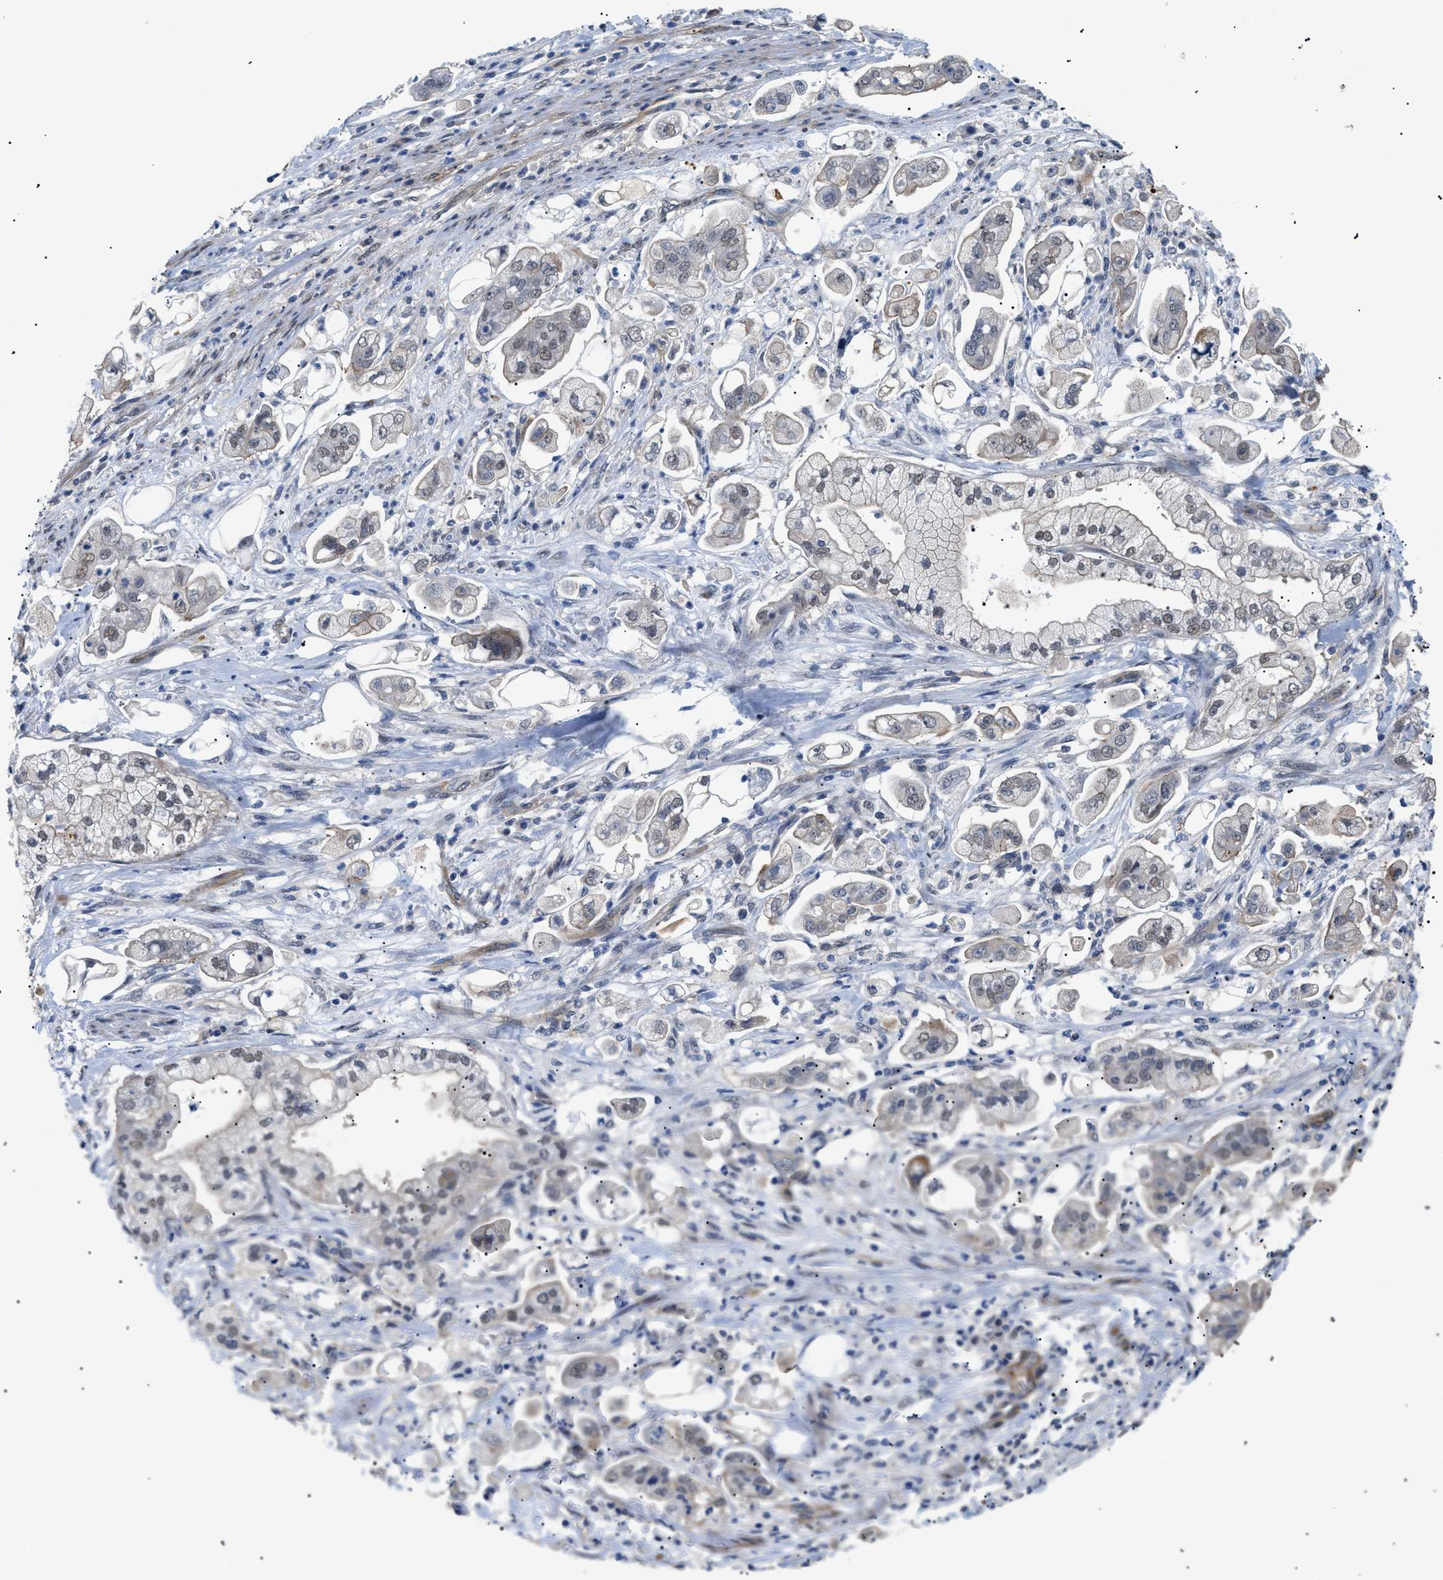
{"staining": {"intensity": "weak", "quantity": "25%-75%", "location": "nuclear"}, "tissue": "stomach cancer", "cell_type": "Tumor cells", "image_type": "cancer", "snomed": [{"axis": "morphology", "description": "Adenocarcinoma, NOS"}, {"axis": "topography", "description": "Stomach"}], "caption": "Protein staining of stomach cancer tissue shows weak nuclear expression in about 25%-75% of tumor cells.", "gene": "CRCP", "patient": {"sex": "male", "age": 62}}